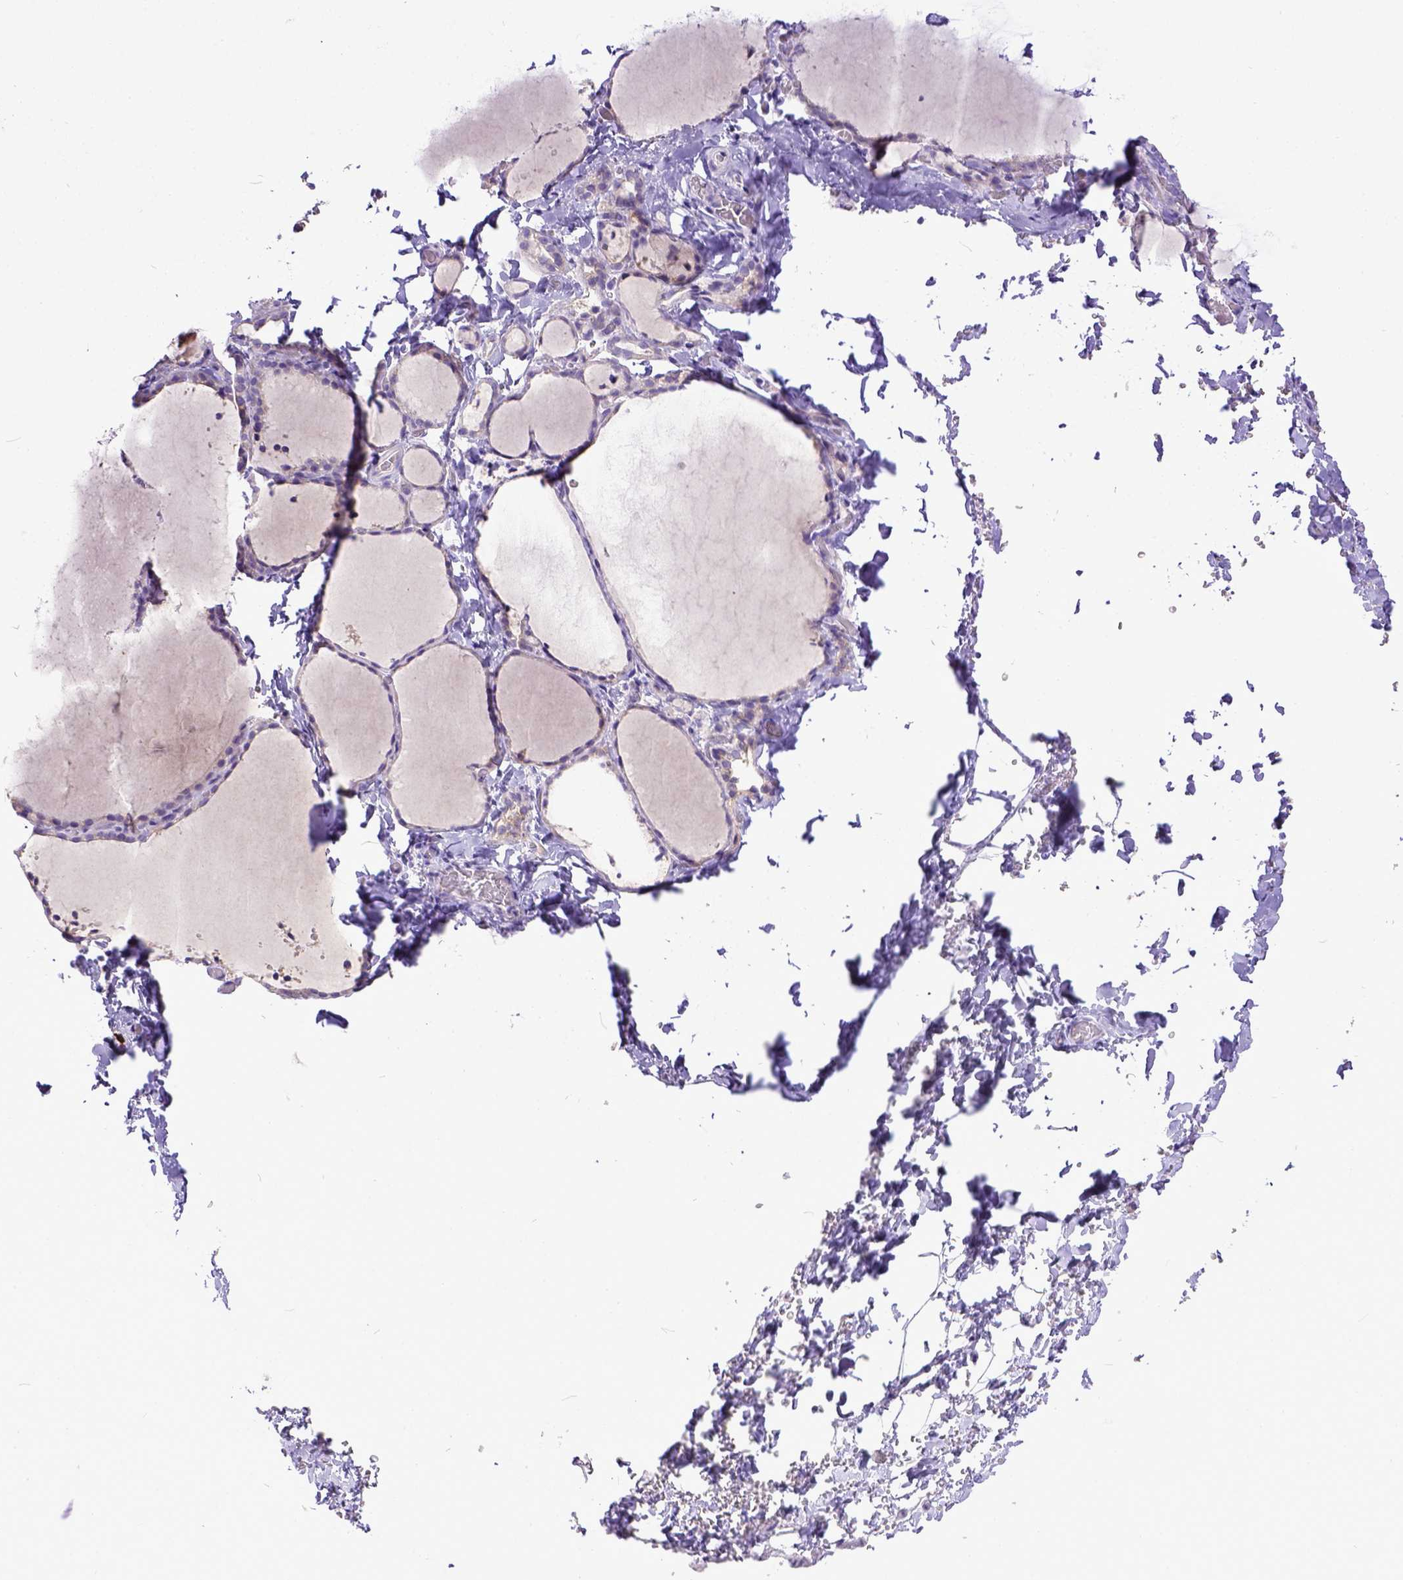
{"staining": {"intensity": "negative", "quantity": "none", "location": "none"}, "tissue": "thyroid gland", "cell_type": "Glandular cells", "image_type": "normal", "snomed": [{"axis": "morphology", "description": "Normal tissue, NOS"}, {"axis": "topography", "description": "Thyroid gland"}], "caption": "High power microscopy micrograph of an IHC micrograph of unremarkable thyroid gland, revealing no significant positivity in glandular cells. (DAB IHC visualized using brightfield microscopy, high magnification).", "gene": "KIT", "patient": {"sex": "female", "age": 22}}